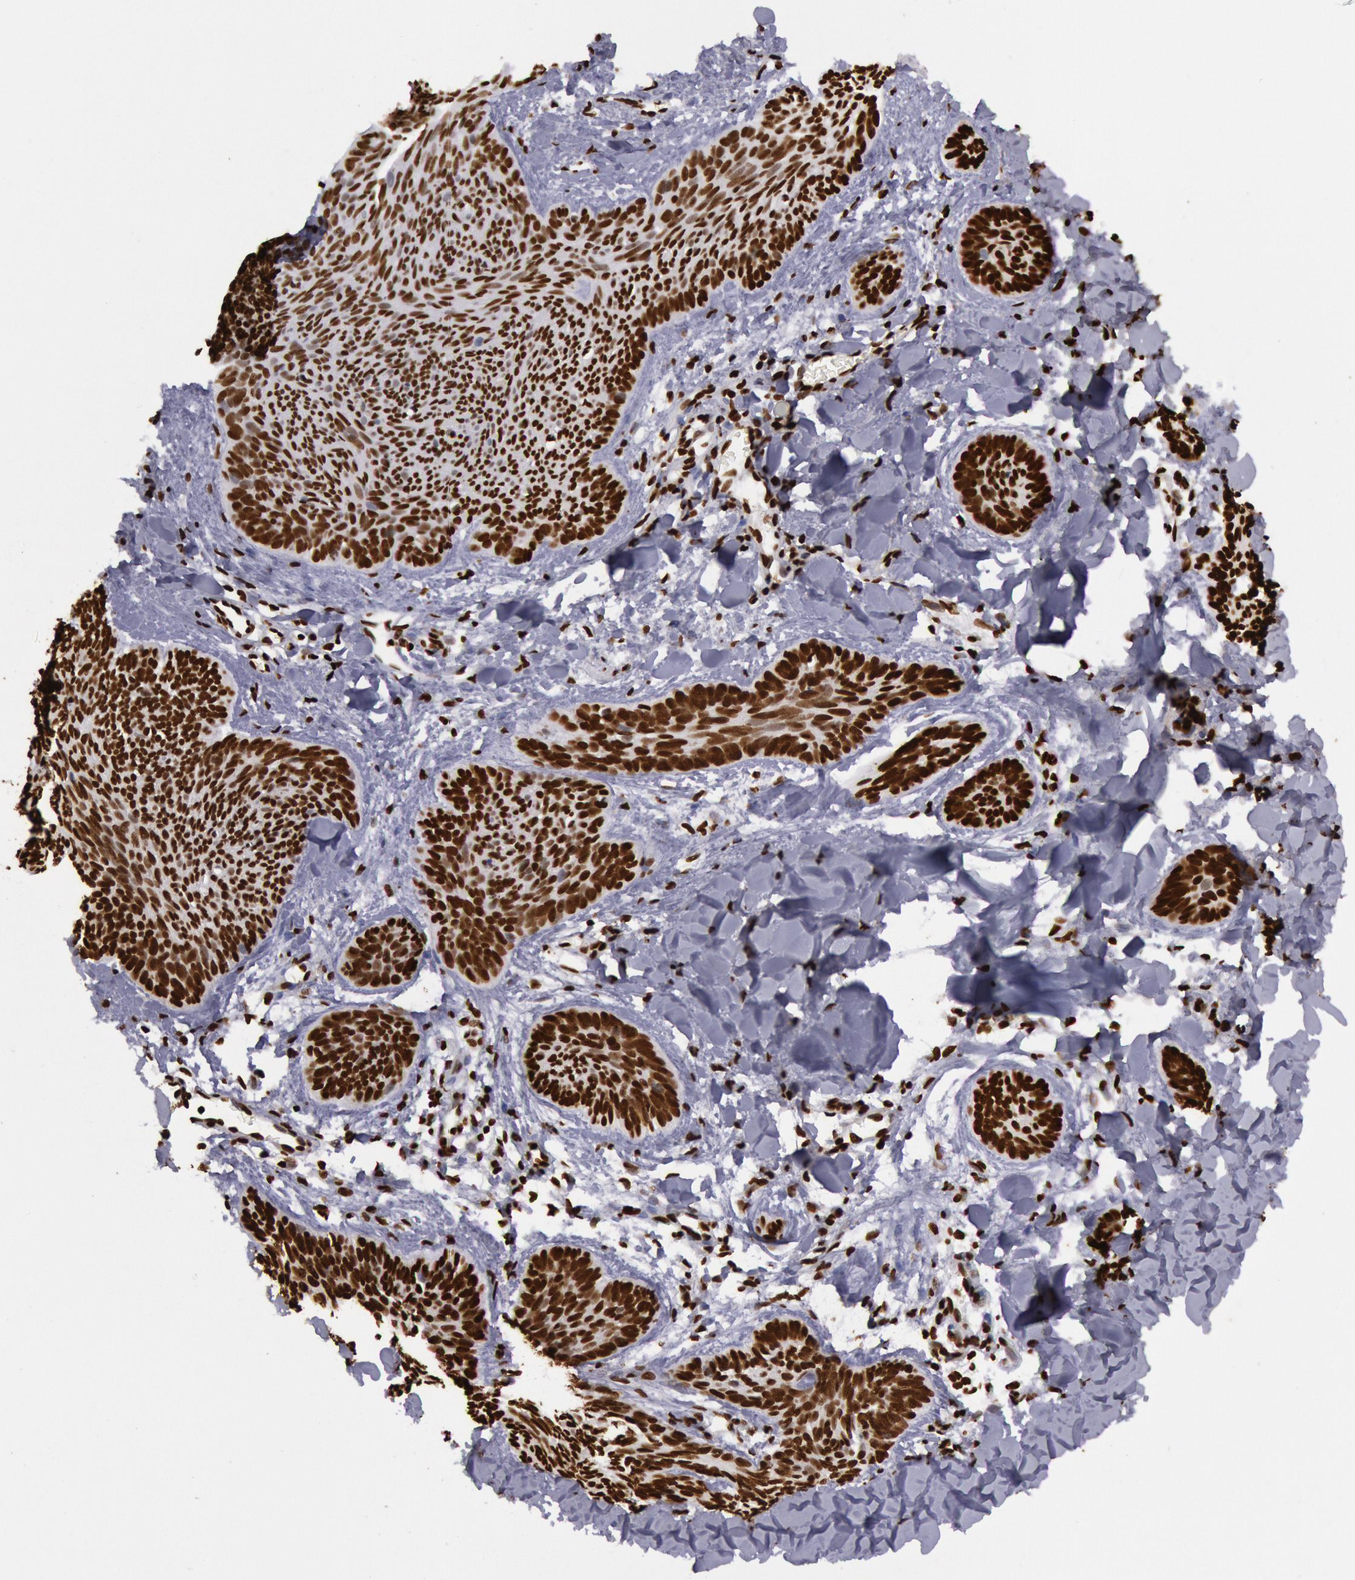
{"staining": {"intensity": "strong", "quantity": ">75%", "location": "nuclear"}, "tissue": "skin cancer", "cell_type": "Tumor cells", "image_type": "cancer", "snomed": [{"axis": "morphology", "description": "Basal cell carcinoma"}, {"axis": "topography", "description": "Skin"}], "caption": "High-power microscopy captured an IHC photomicrograph of basal cell carcinoma (skin), revealing strong nuclear positivity in approximately >75% of tumor cells.", "gene": "H3-4", "patient": {"sex": "female", "age": 81}}